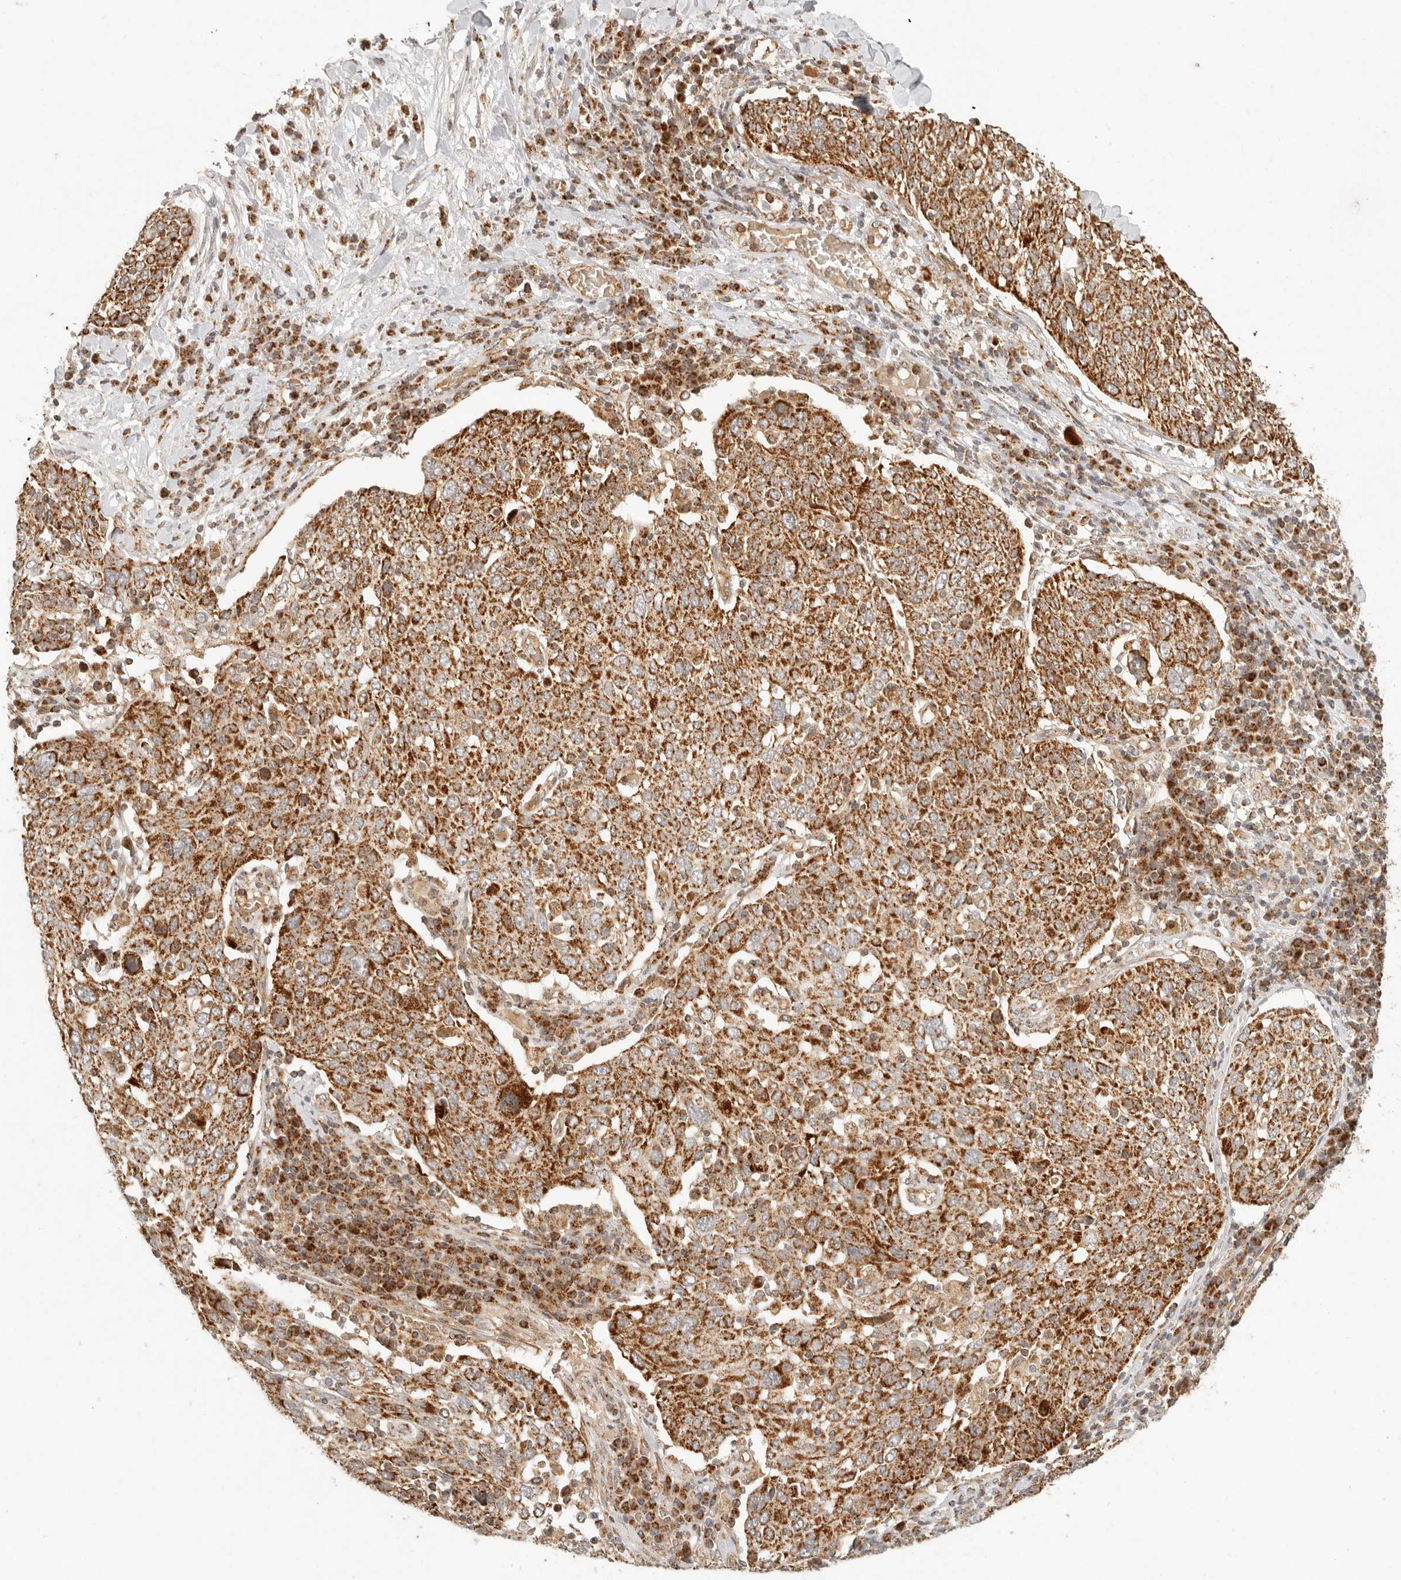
{"staining": {"intensity": "strong", "quantity": ">75%", "location": "cytoplasmic/membranous"}, "tissue": "lung cancer", "cell_type": "Tumor cells", "image_type": "cancer", "snomed": [{"axis": "morphology", "description": "Squamous cell carcinoma, NOS"}, {"axis": "topography", "description": "Lung"}], "caption": "High-power microscopy captured an IHC histopathology image of lung cancer (squamous cell carcinoma), revealing strong cytoplasmic/membranous expression in about >75% of tumor cells. Nuclei are stained in blue.", "gene": "MRPL55", "patient": {"sex": "male", "age": 65}}